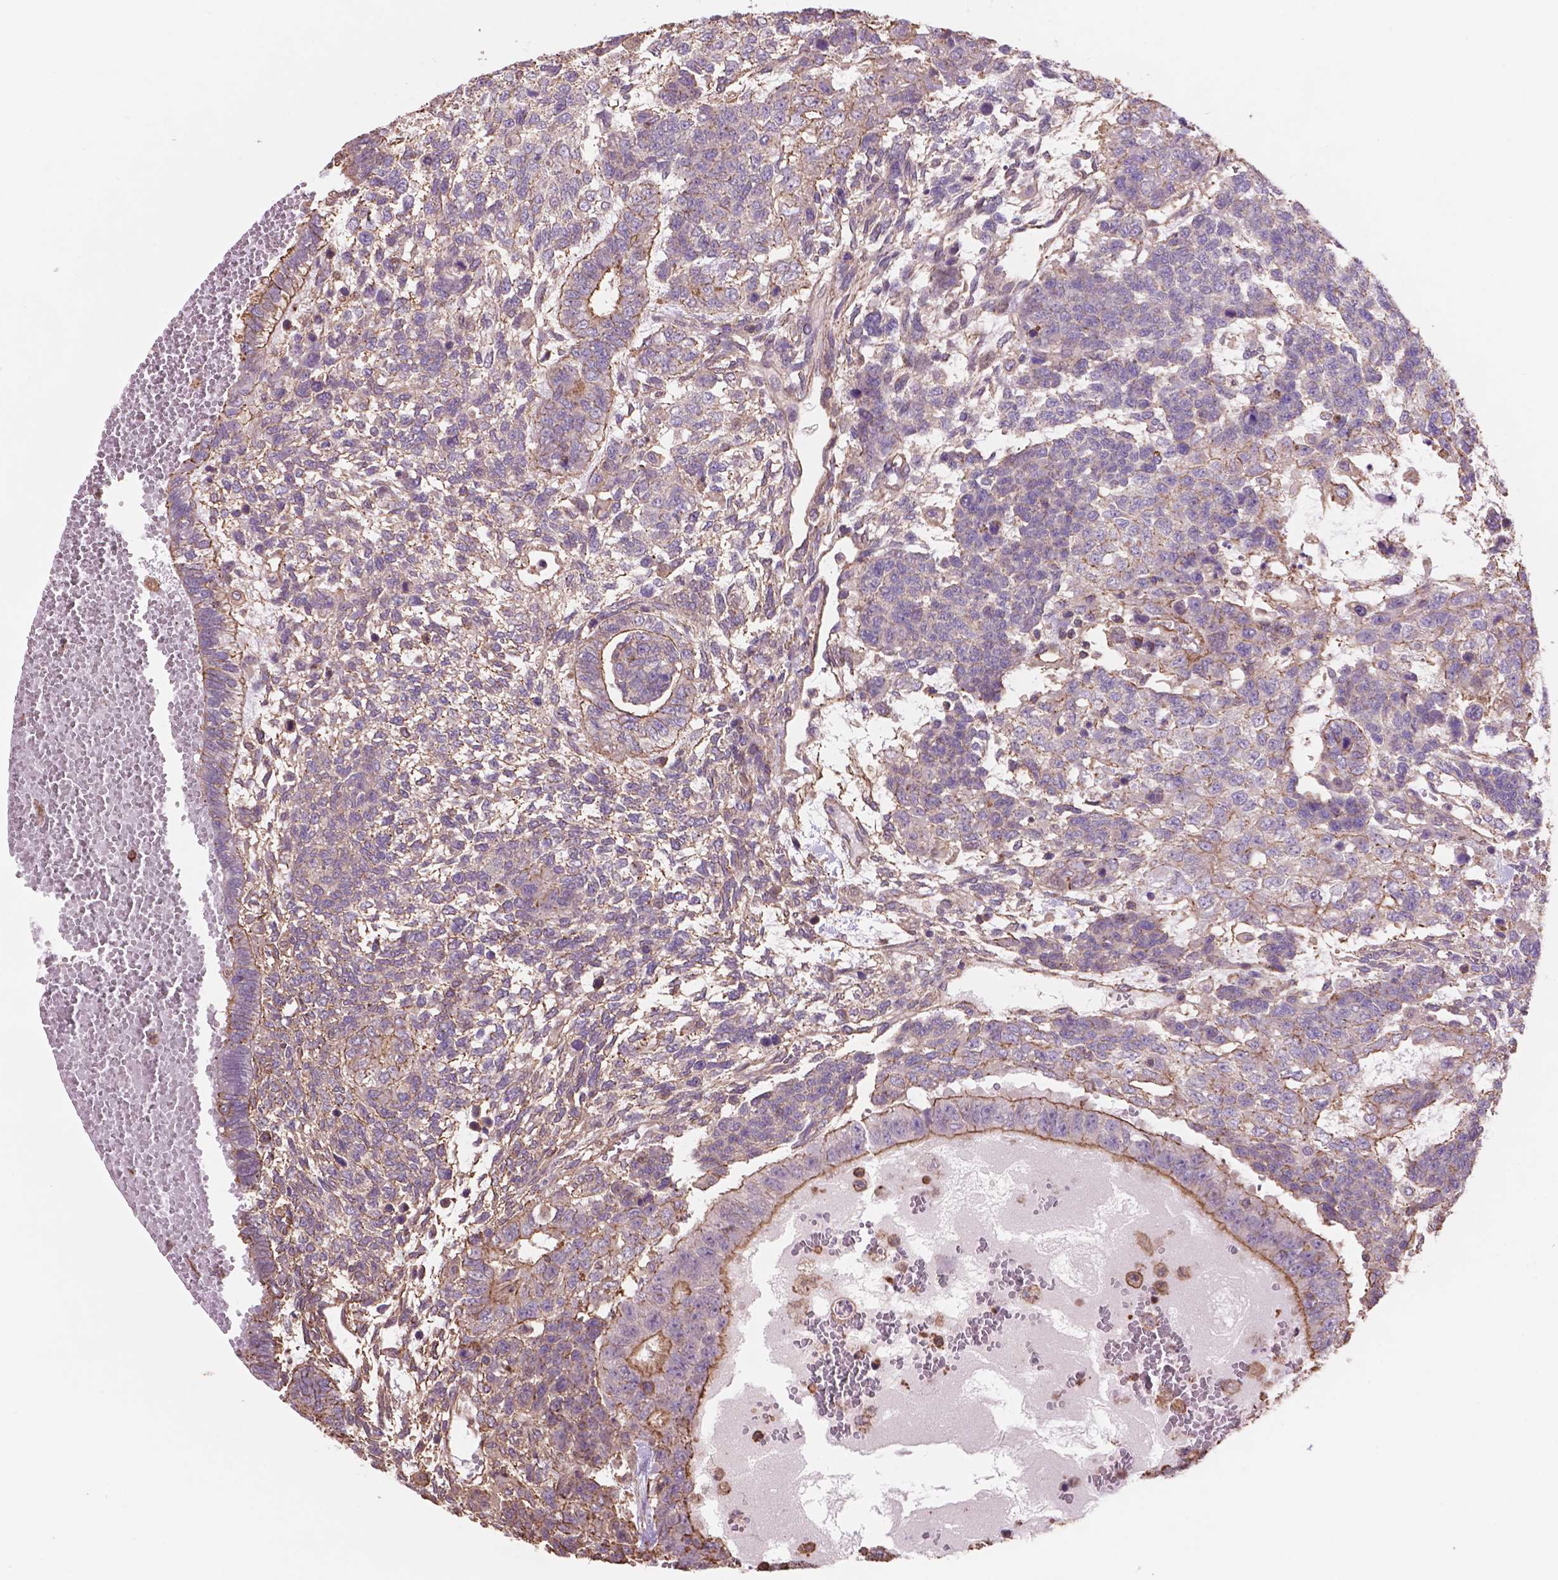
{"staining": {"intensity": "moderate", "quantity": "<25%", "location": "cytoplasmic/membranous"}, "tissue": "testis cancer", "cell_type": "Tumor cells", "image_type": "cancer", "snomed": [{"axis": "morphology", "description": "Normal tissue, NOS"}, {"axis": "morphology", "description": "Carcinoma, Embryonal, NOS"}, {"axis": "topography", "description": "Testis"}, {"axis": "topography", "description": "Epididymis"}], "caption": "Moderate cytoplasmic/membranous expression for a protein is identified in approximately <25% of tumor cells of testis cancer (embryonal carcinoma) using IHC.", "gene": "NIPA2", "patient": {"sex": "male", "age": 23}}